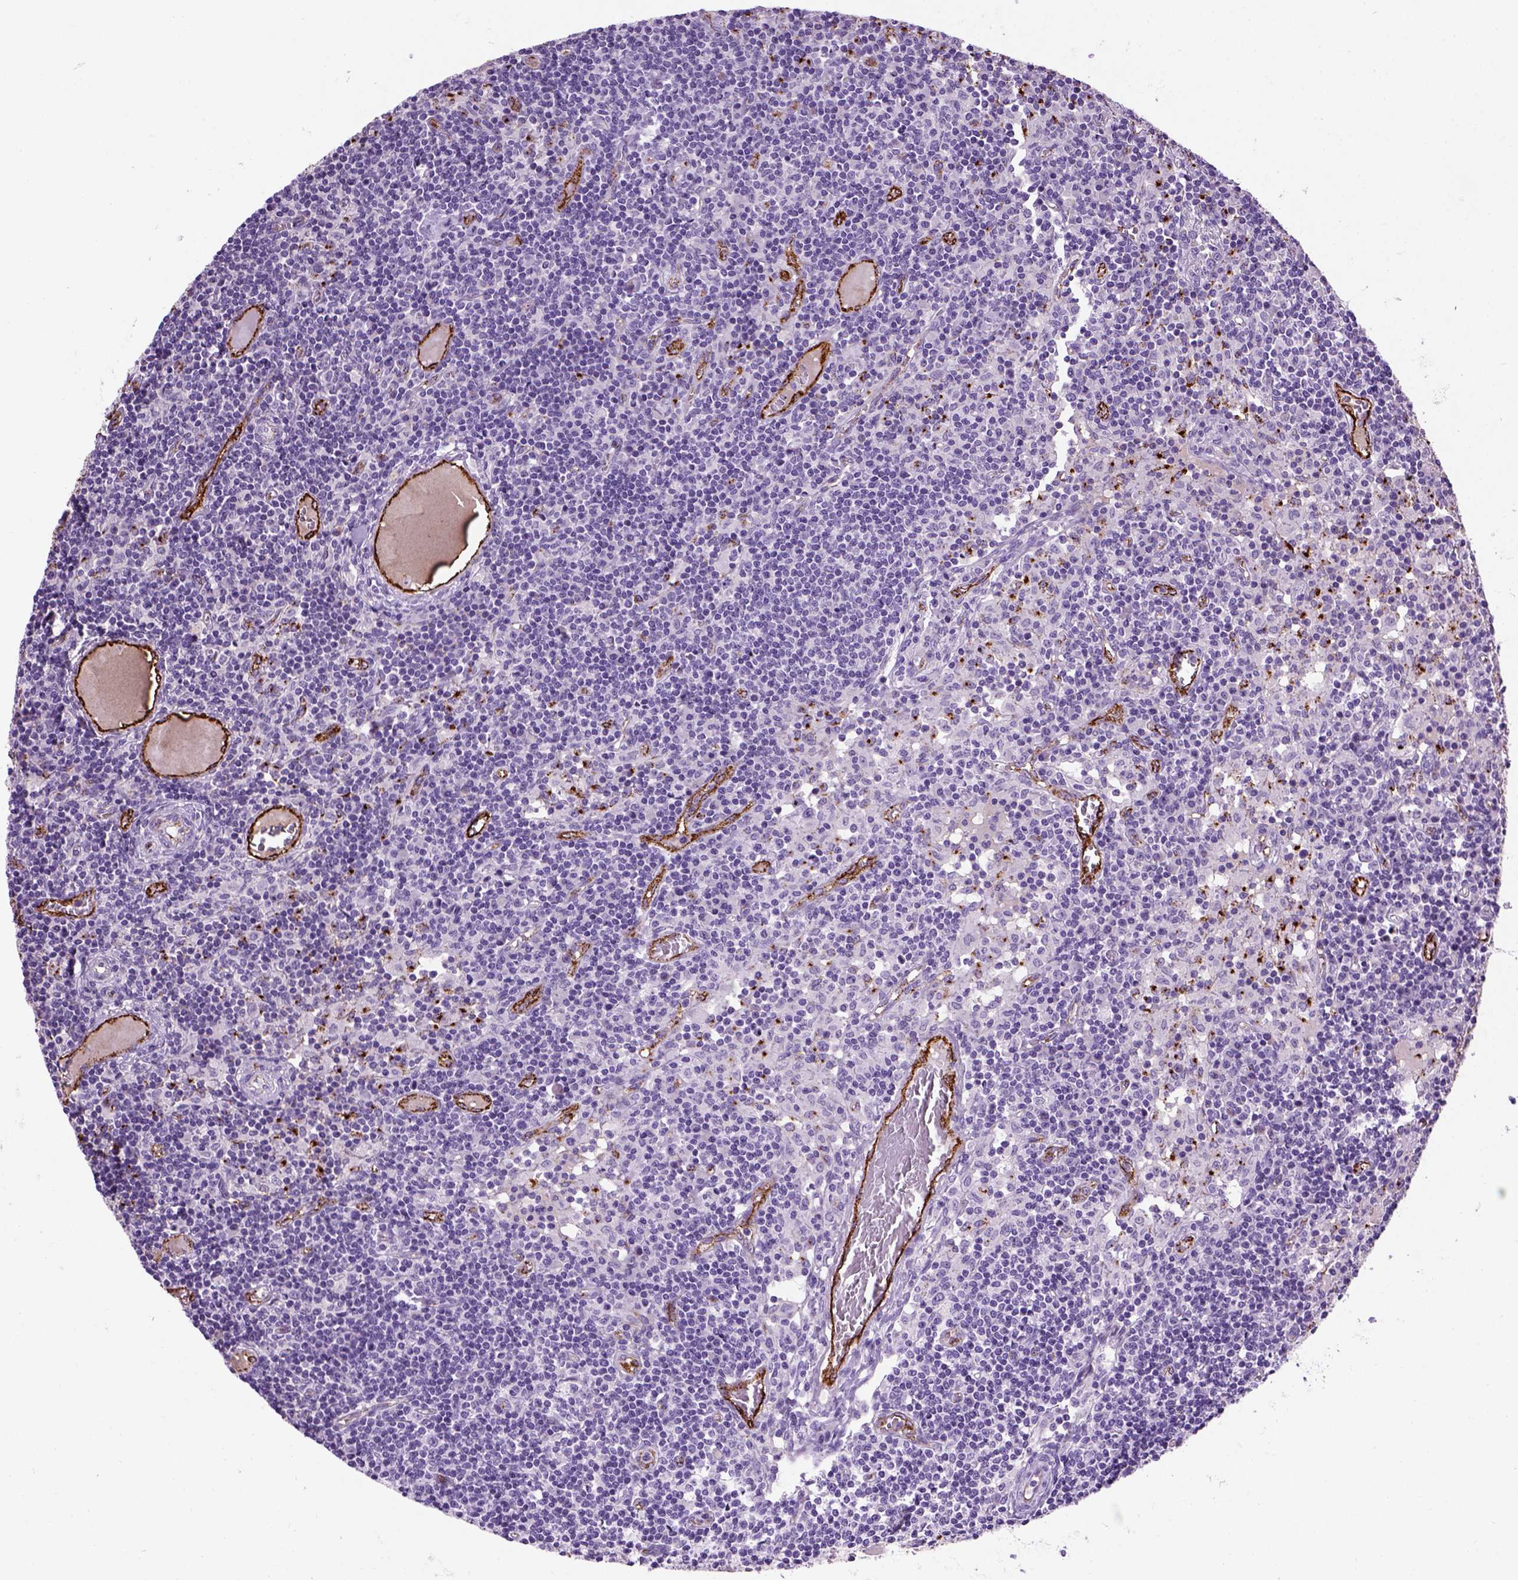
{"staining": {"intensity": "negative", "quantity": "none", "location": "none"}, "tissue": "lymph node", "cell_type": "Germinal center cells", "image_type": "normal", "snomed": [{"axis": "morphology", "description": "Normal tissue, NOS"}, {"axis": "topography", "description": "Lymph node"}], "caption": "An IHC histopathology image of benign lymph node is shown. There is no staining in germinal center cells of lymph node.", "gene": "VWF", "patient": {"sex": "female", "age": 72}}